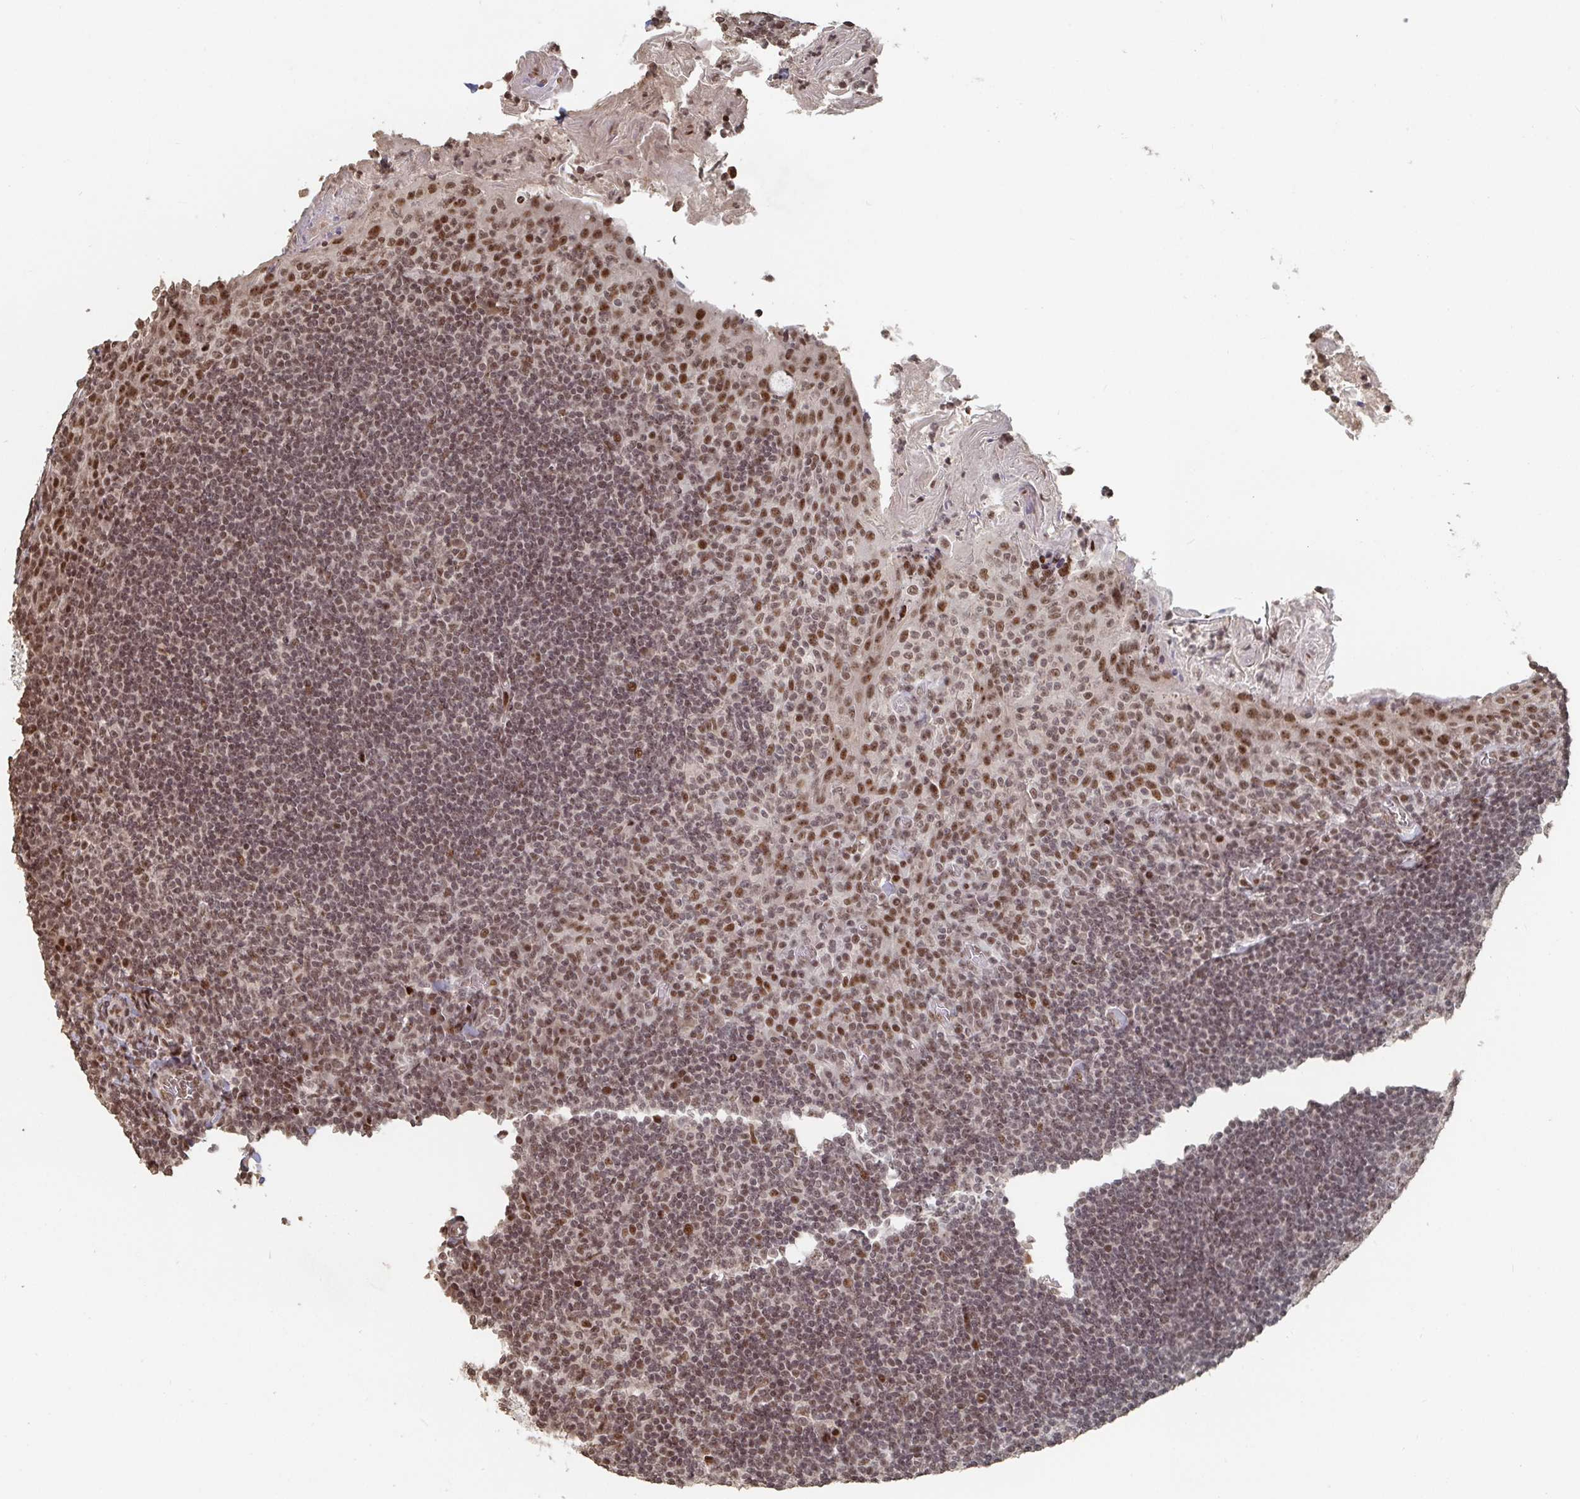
{"staining": {"intensity": "moderate", "quantity": ">75%", "location": "nuclear"}, "tissue": "tonsil", "cell_type": "Germinal center cells", "image_type": "normal", "snomed": [{"axis": "morphology", "description": "Normal tissue, NOS"}, {"axis": "topography", "description": "Tonsil"}], "caption": "Immunohistochemistry (IHC) image of normal tonsil: tonsil stained using immunohistochemistry (IHC) demonstrates medium levels of moderate protein expression localized specifically in the nuclear of germinal center cells, appearing as a nuclear brown color.", "gene": "ZDHHC12", "patient": {"sex": "female", "age": 10}}